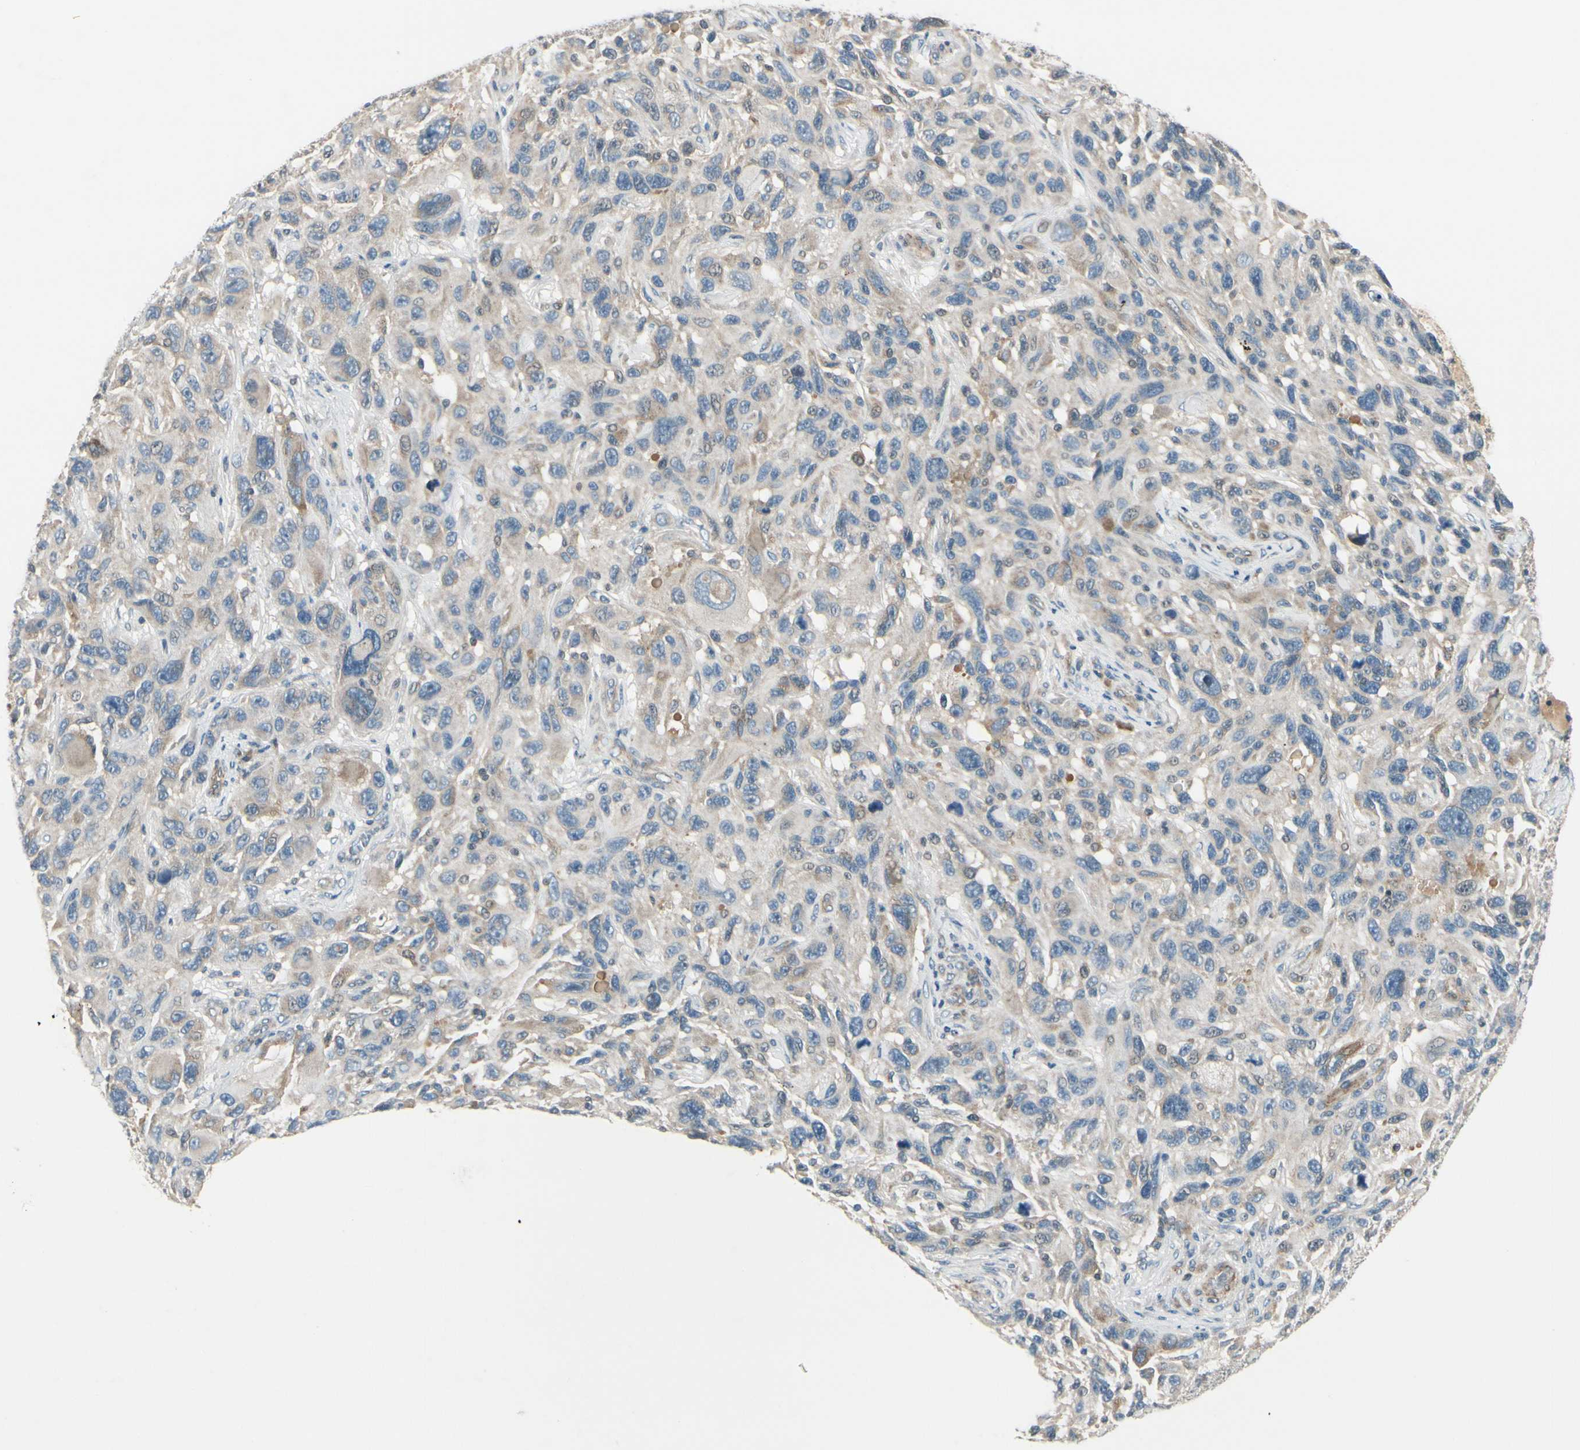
{"staining": {"intensity": "negative", "quantity": "none", "location": "none"}, "tissue": "melanoma", "cell_type": "Tumor cells", "image_type": "cancer", "snomed": [{"axis": "morphology", "description": "Malignant melanoma, NOS"}, {"axis": "topography", "description": "Skin"}], "caption": "Immunohistochemistry photomicrograph of neoplastic tissue: human malignant melanoma stained with DAB (3,3'-diaminobenzidine) reveals no significant protein staining in tumor cells.", "gene": "PPP3CB", "patient": {"sex": "male", "age": 53}}